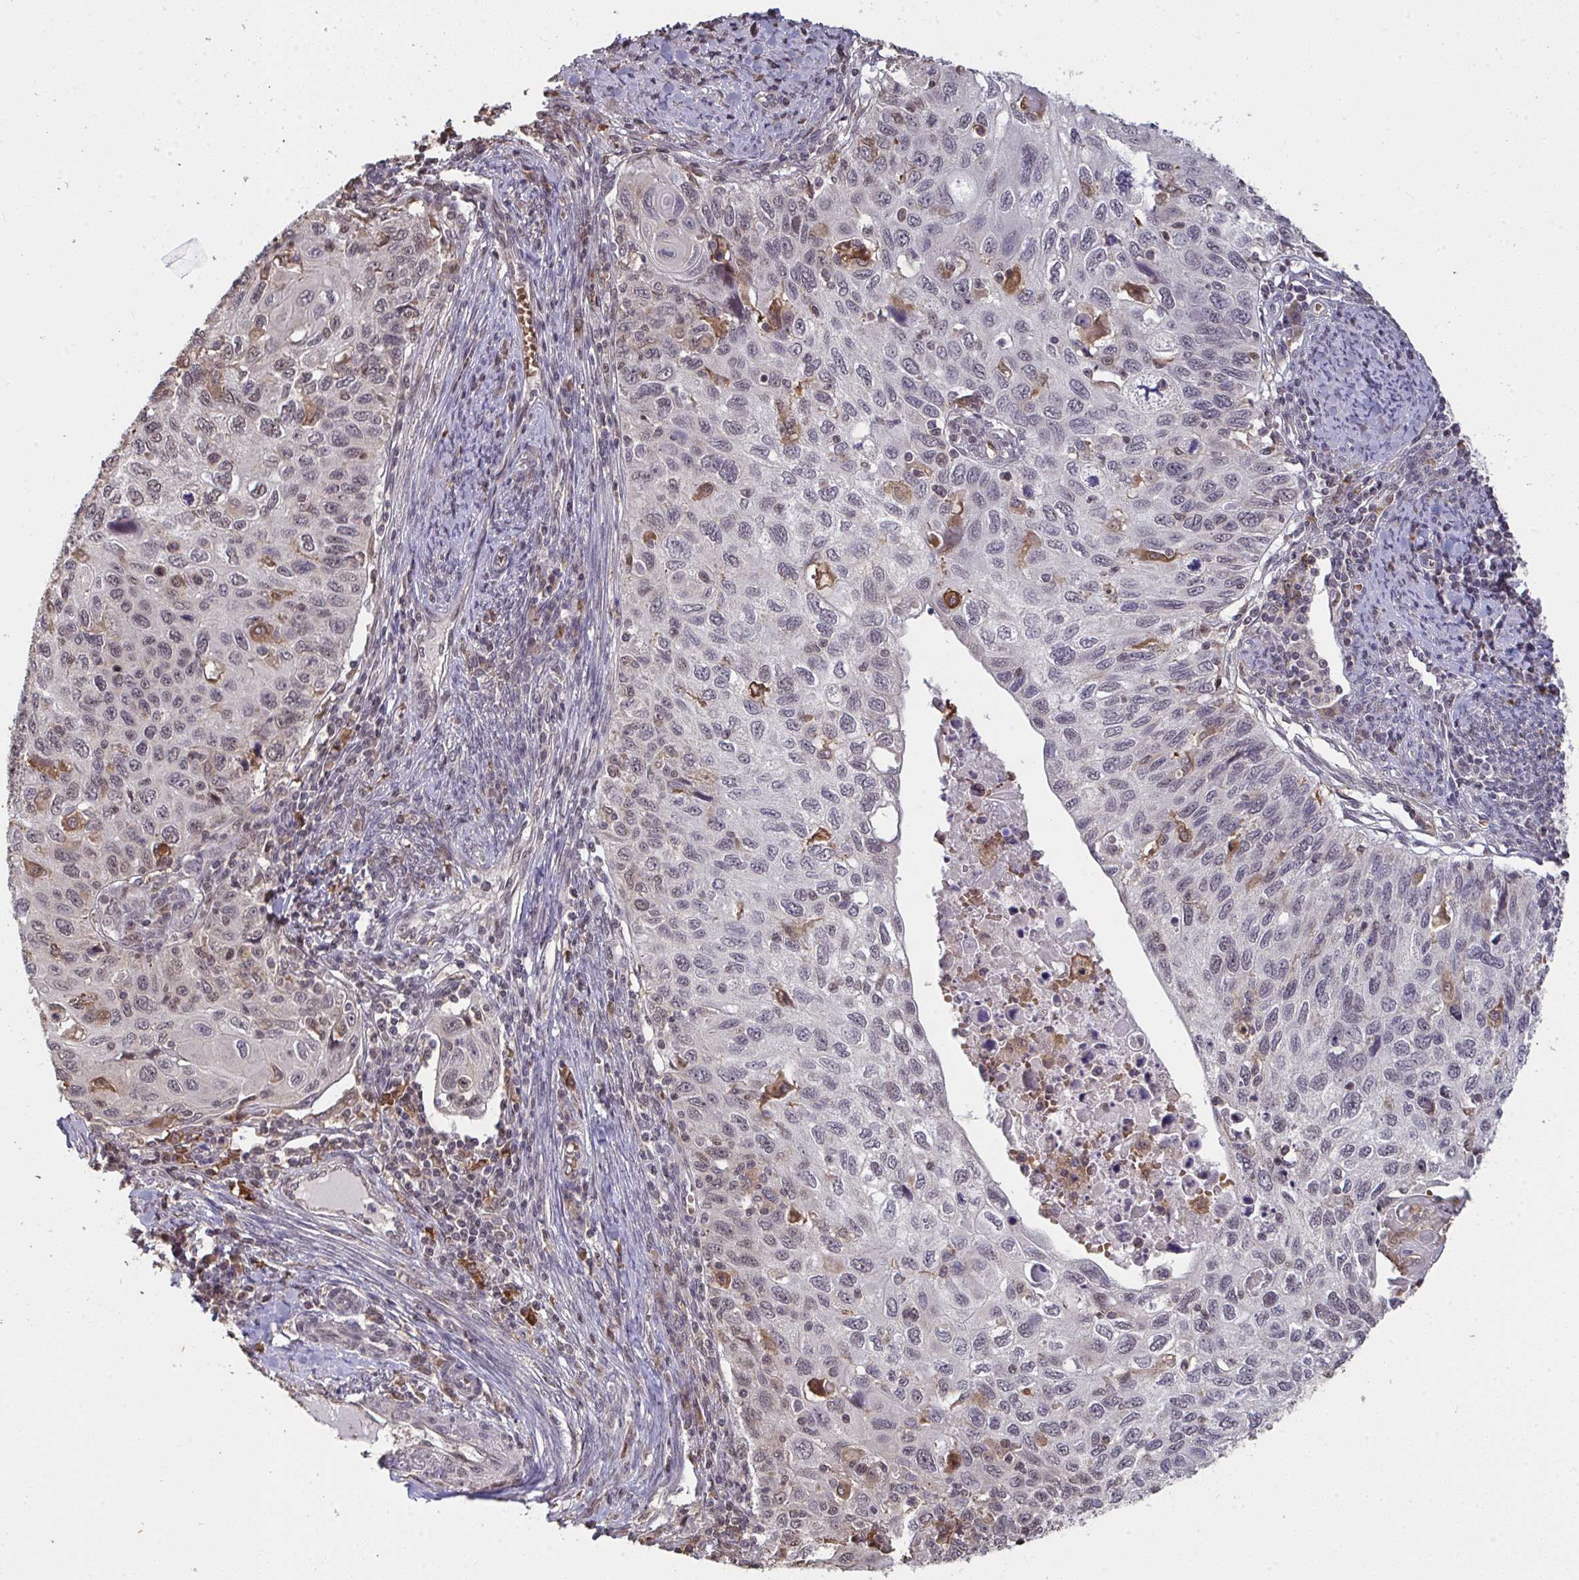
{"staining": {"intensity": "negative", "quantity": "none", "location": "none"}, "tissue": "cervical cancer", "cell_type": "Tumor cells", "image_type": "cancer", "snomed": [{"axis": "morphology", "description": "Squamous cell carcinoma, NOS"}, {"axis": "topography", "description": "Cervix"}], "caption": "The image demonstrates no staining of tumor cells in cervical cancer. Nuclei are stained in blue.", "gene": "SAP30", "patient": {"sex": "female", "age": 70}}